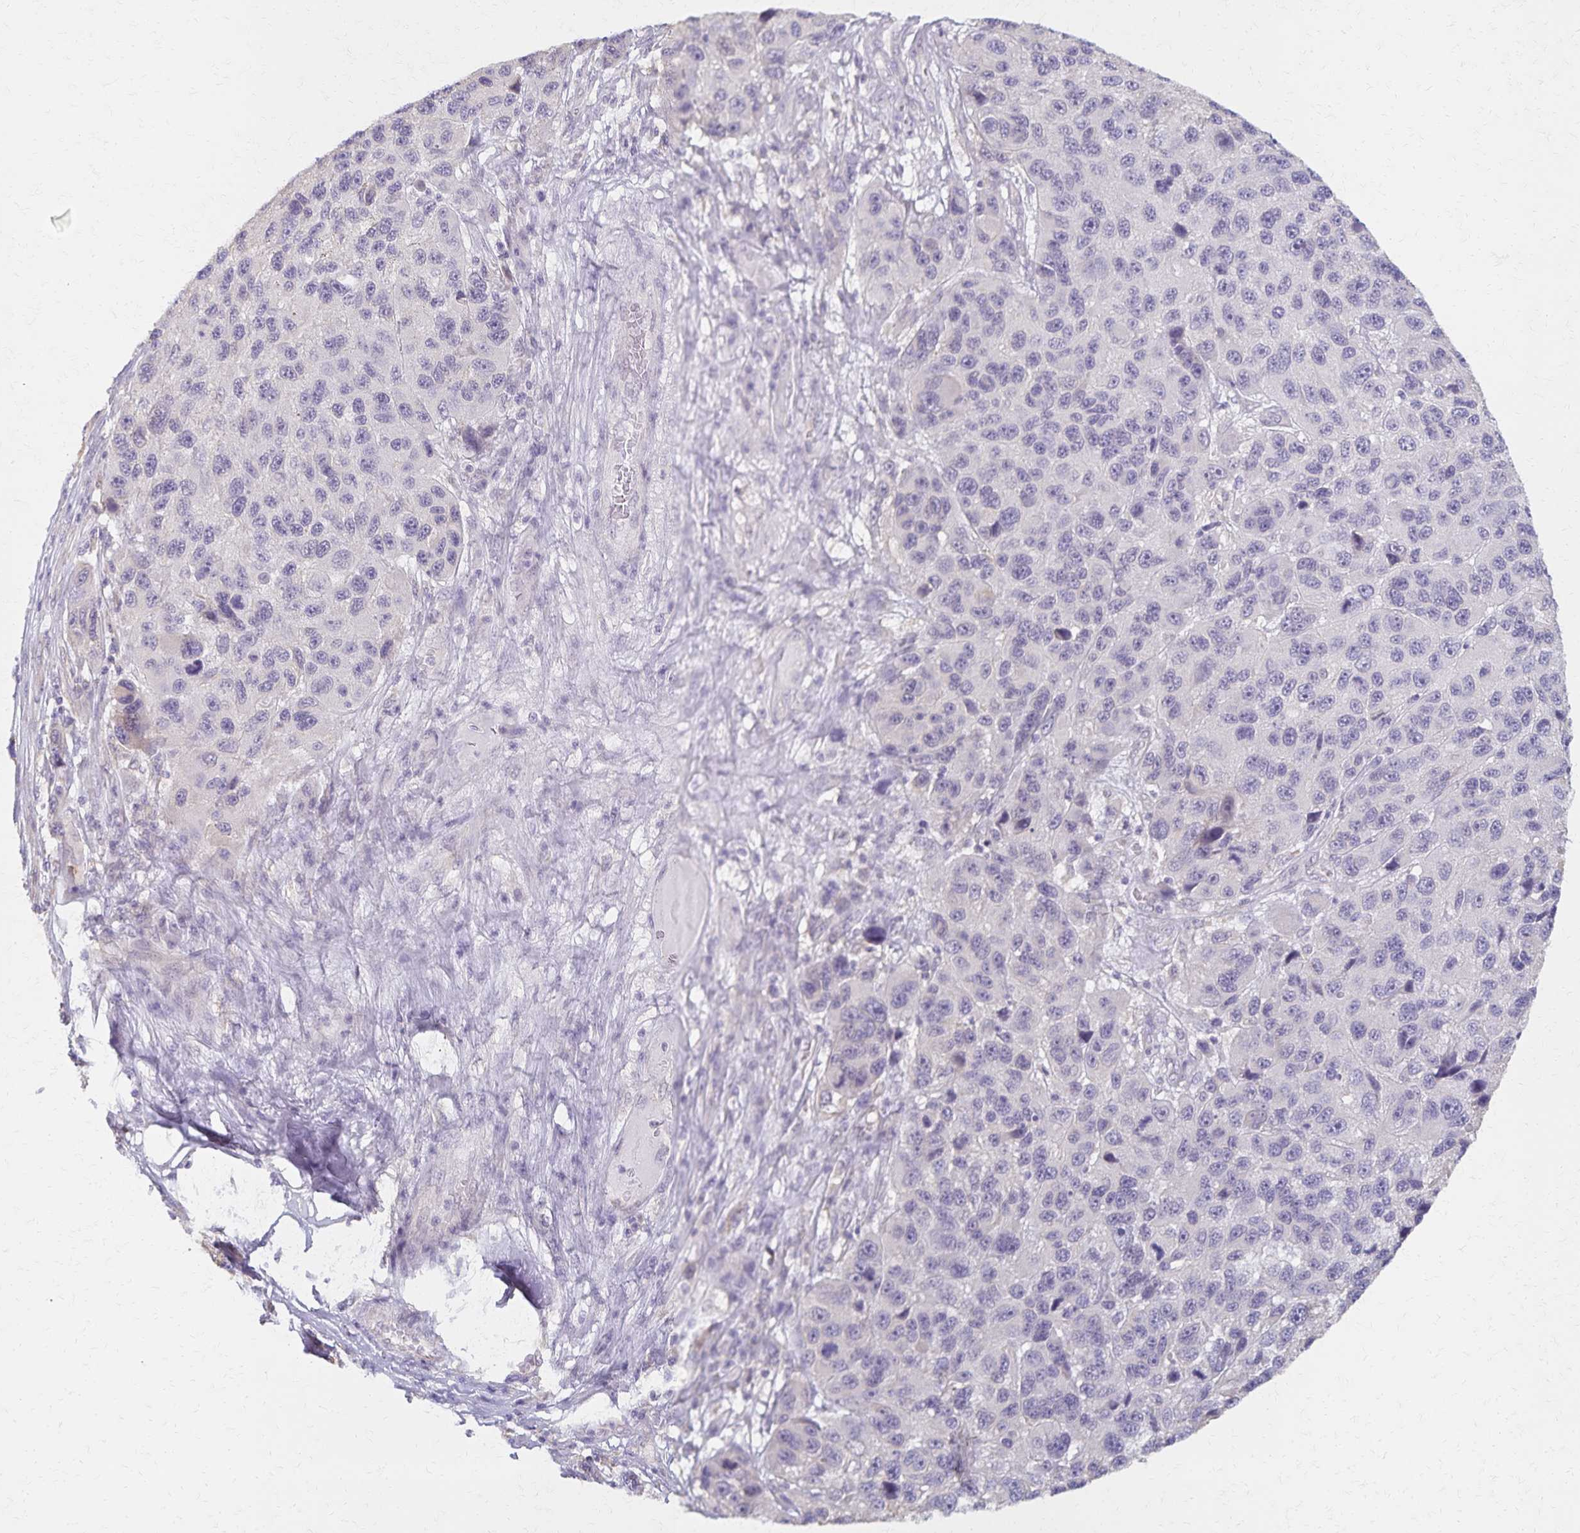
{"staining": {"intensity": "negative", "quantity": "none", "location": "none"}, "tissue": "melanoma", "cell_type": "Tumor cells", "image_type": "cancer", "snomed": [{"axis": "morphology", "description": "Malignant melanoma, NOS"}, {"axis": "topography", "description": "Skin"}], "caption": "Tumor cells are negative for brown protein staining in malignant melanoma.", "gene": "KISS1", "patient": {"sex": "male", "age": 53}}